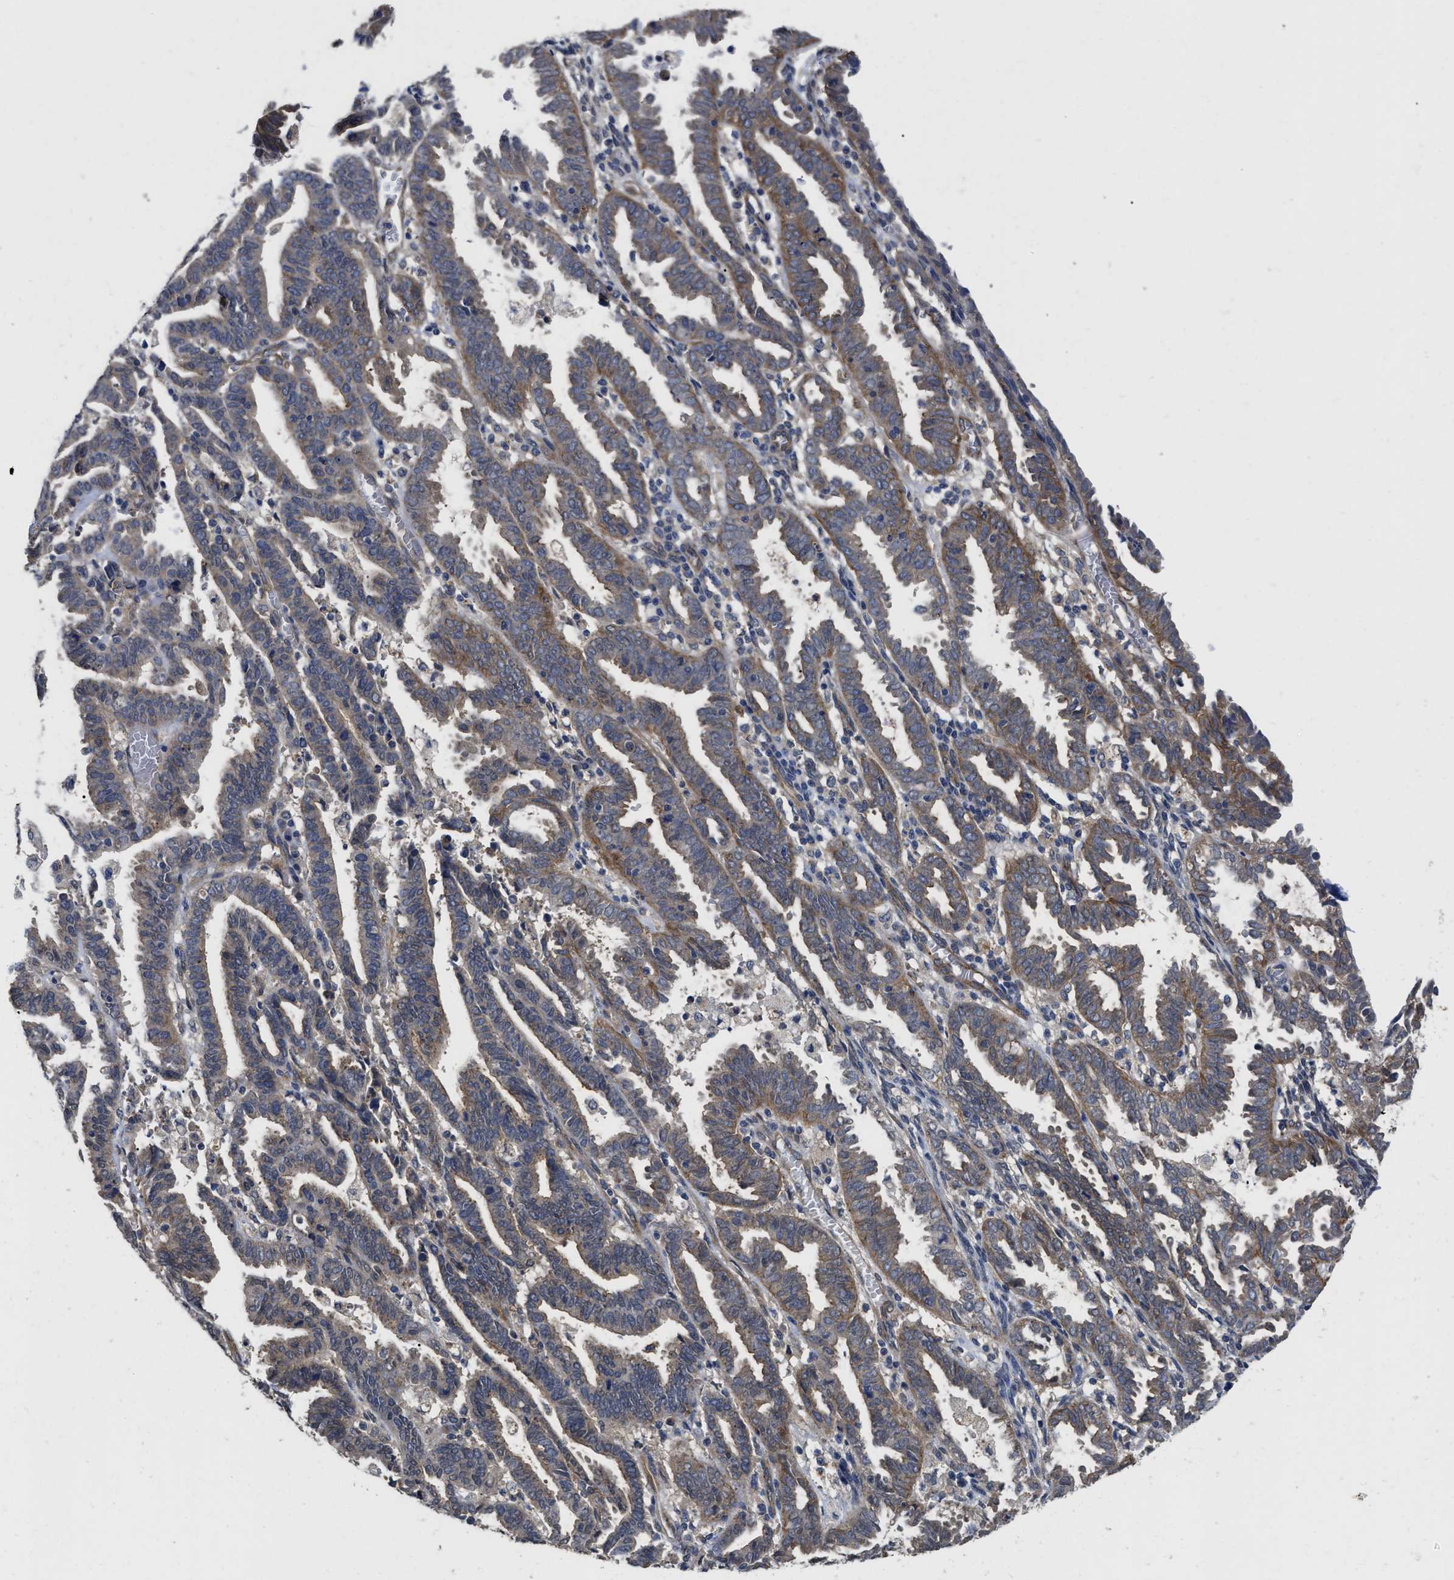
{"staining": {"intensity": "moderate", "quantity": "<25%", "location": "cytoplasmic/membranous"}, "tissue": "endometrial cancer", "cell_type": "Tumor cells", "image_type": "cancer", "snomed": [{"axis": "morphology", "description": "Adenocarcinoma, NOS"}, {"axis": "topography", "description": "Uterus"}], "caption": "Immunohistochemistry (IHC) staining of endometrial cancer (adenocarcinoma), which displays low levels of moderate cytoplasmic/membranous positivity in about <25% of tumor cells indicating moderate cytoplasmic/membranous protein staining. The staining was performed using DAB (3,3'-diaminobenzidine) (brown) for protein detection and nuclei were counterstained in hematoxylin (blue).", "gene": "PKD2", "patient": {"sex": "female", "age": 83}}